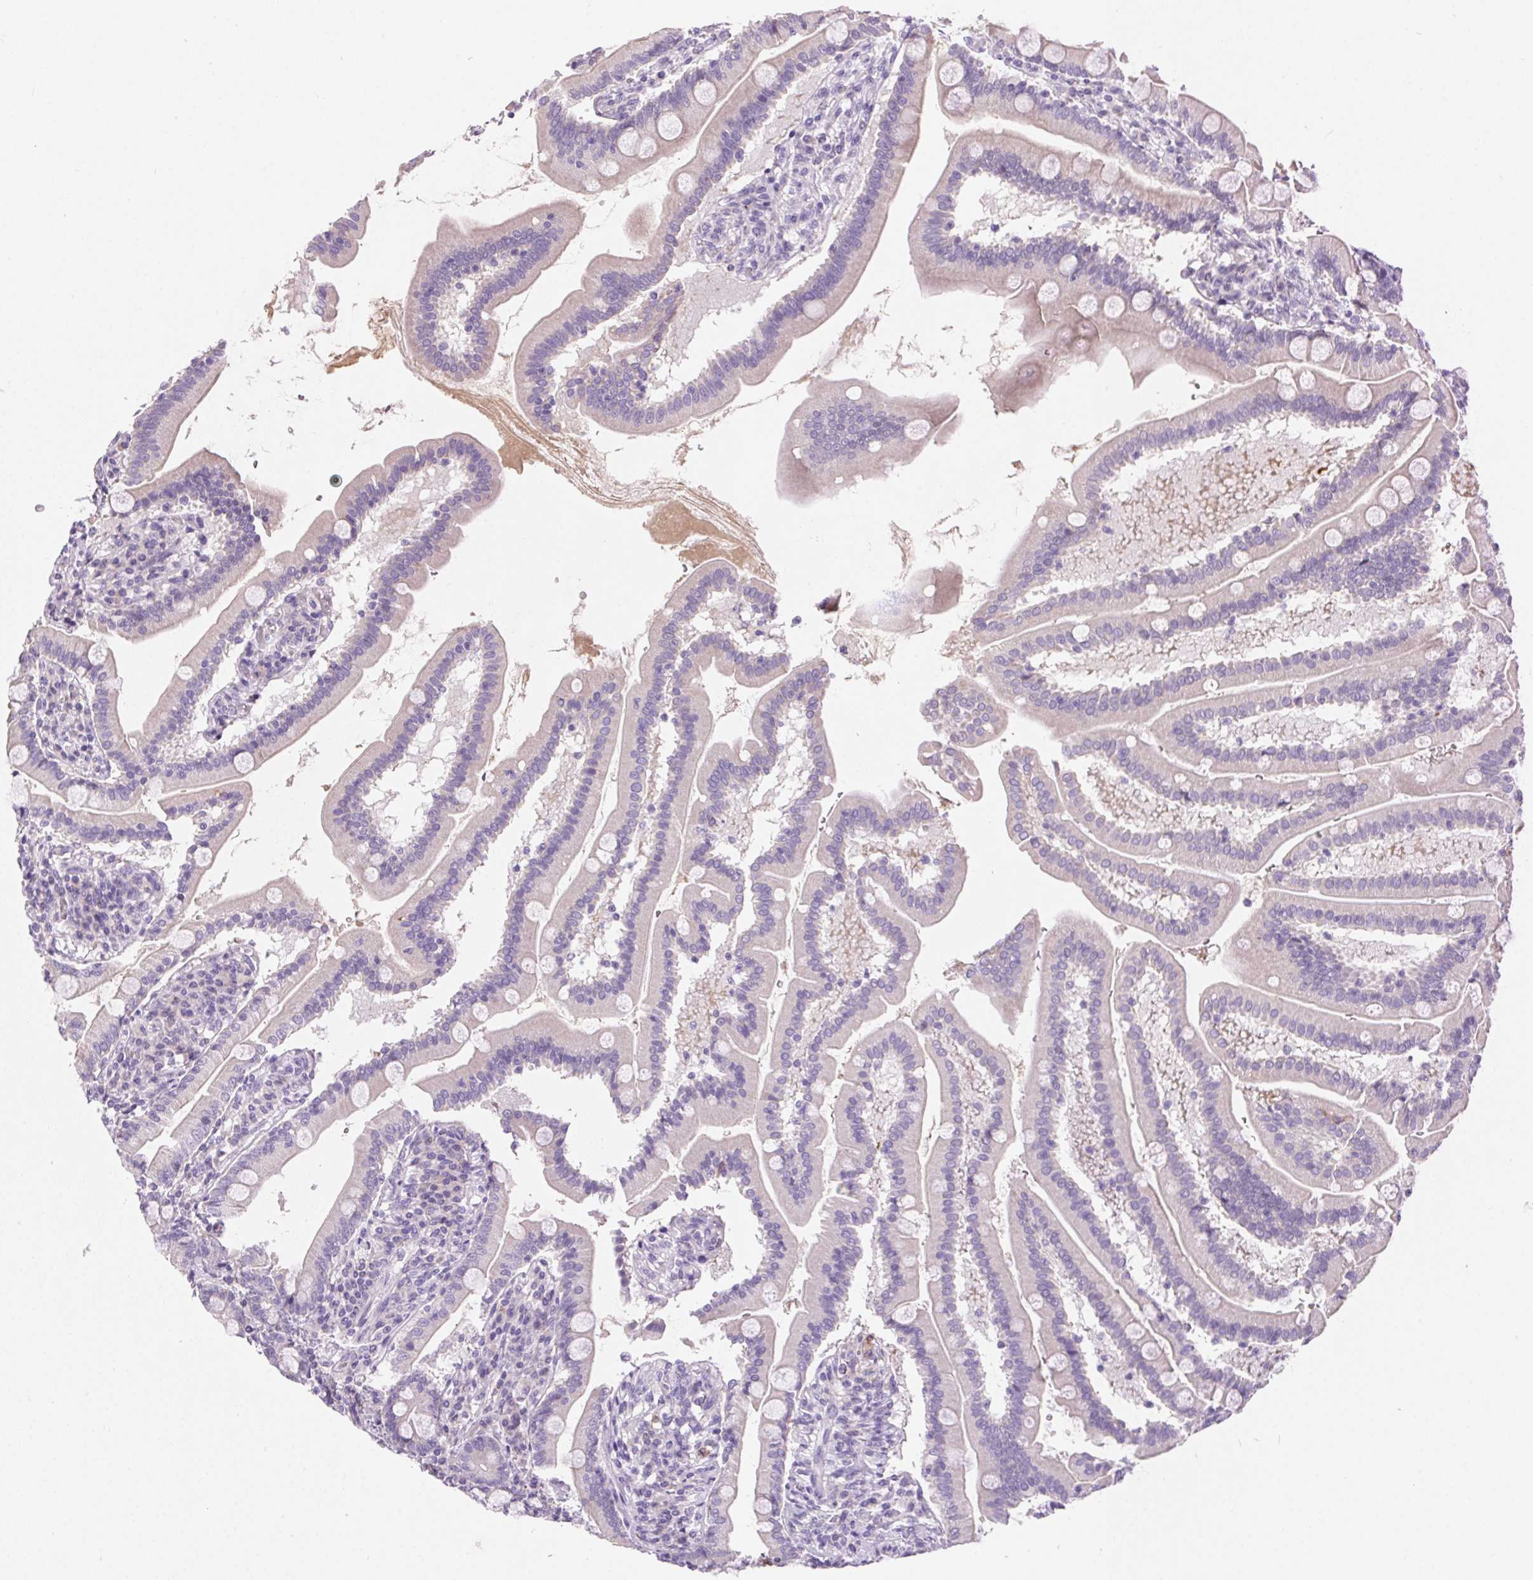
{"staining": {"intensity": "negative", "quantity": "none", "location": "none"}, "tissue": "duodenum", "cell_type": "Glandular cells", "image_type": "normal", "snomed": [{"axis": "morphology", "description": "Normal tissue, NOS"}, {"axis": "topography", "description": "Duodenum"}], "caption": "An immunohistochemistry micrograph of normal duodenum is shown. There is no staining in glandular cells of duodenum.", "gene": "ORM1", "patient": {"sex": "female", "age": 67}}